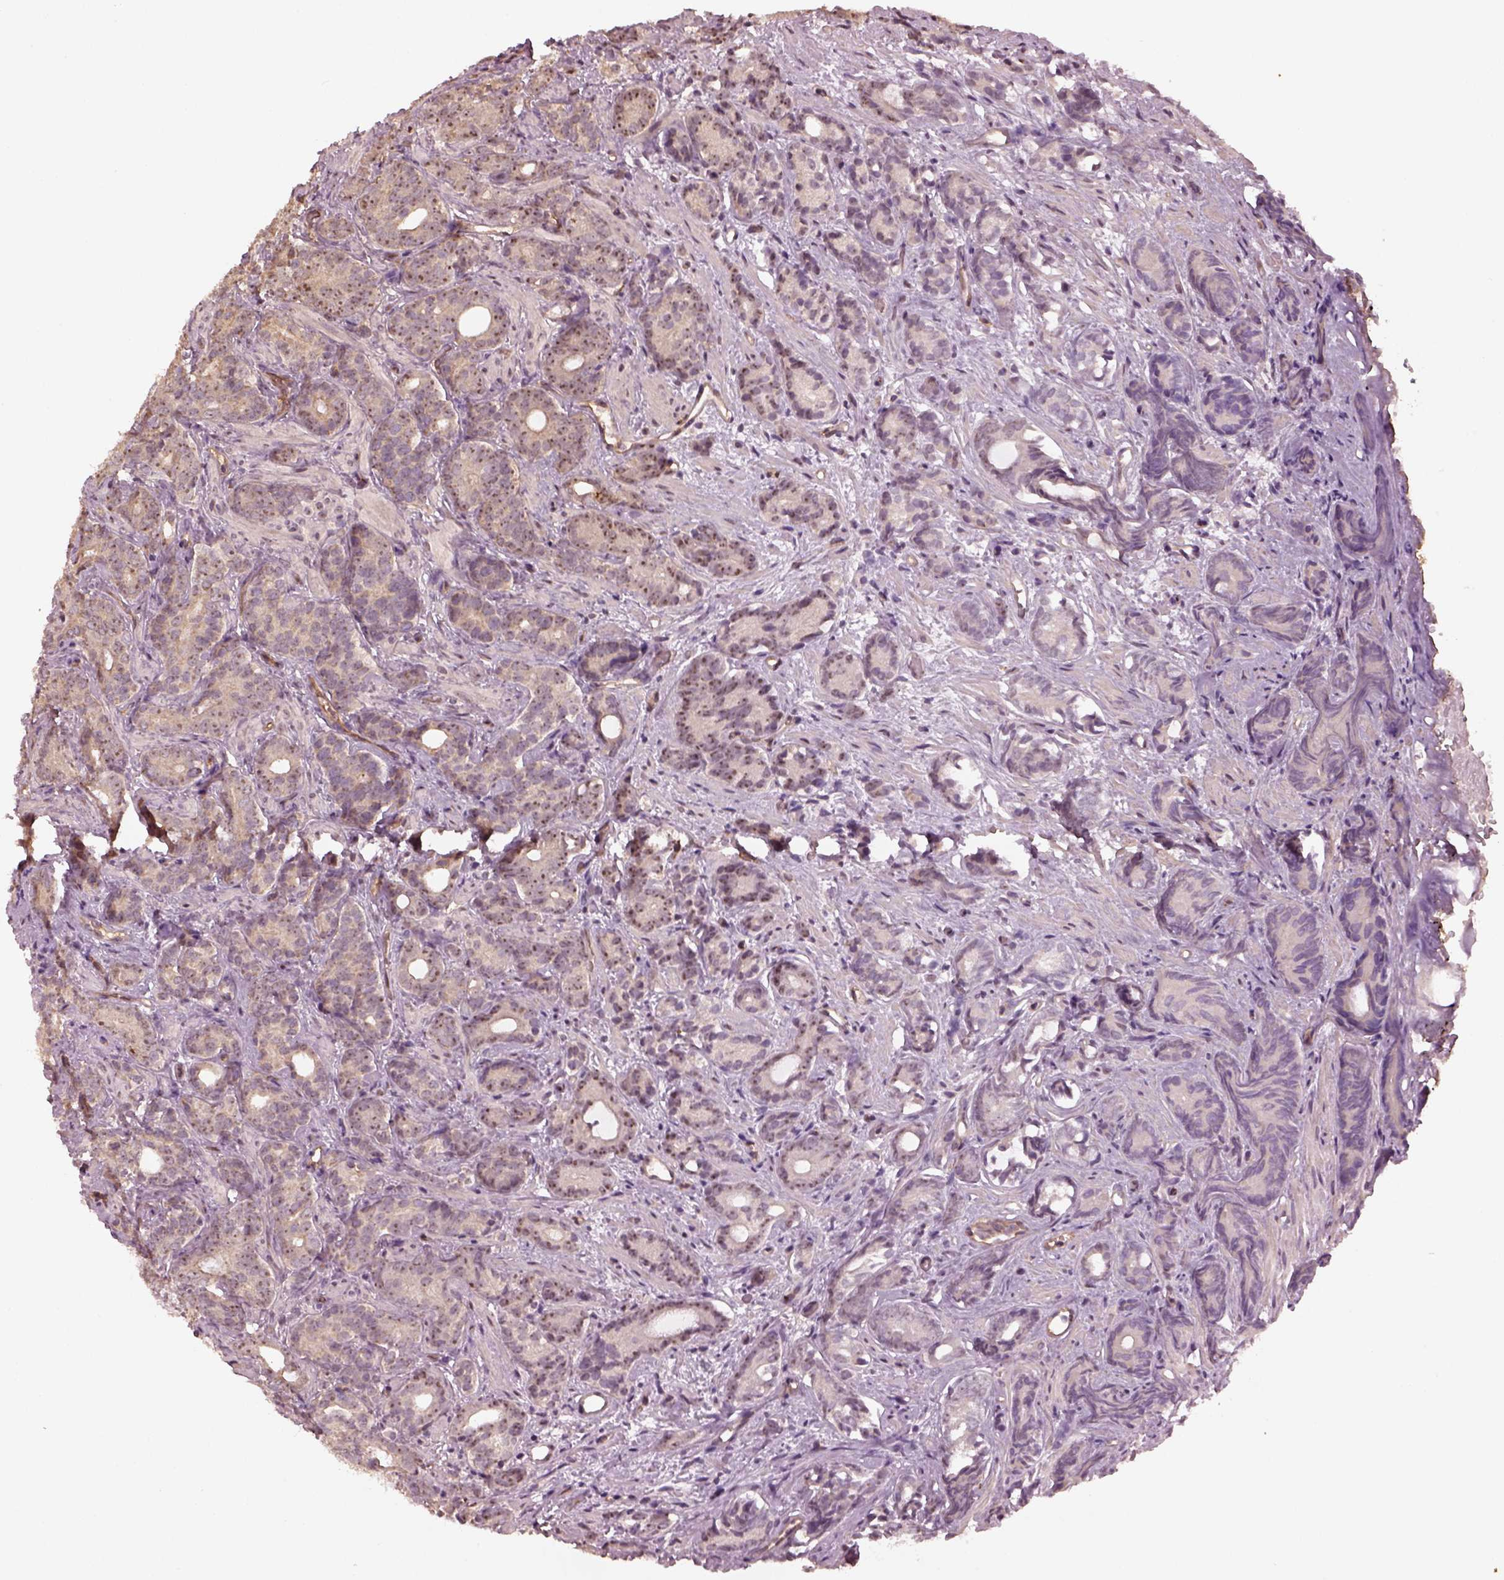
{"staining": {"intensity": "moderate", "quantity": "25%-75%", "location": "cytoplasmic/membranous,nuclear"}, "tissue": "prostate cancer", "cell_type": "Tumor cells", "image_type": "cancer", "snomed": [{"axis": "morphology", "description": "Adenocarcinoma, High grade"}, {"axis": "topography", "description": "Prostate"}], "caption": "Immunohistochemical staining of human high-grade adenocarcinoma (prostate) shows medium levels of moderate cytoplasmic/membranous and nuclear protein expression in about 25%-75% of tumor cells.", "gene": "GNRH1", "patient": {"sex": "male", "age": 84}}